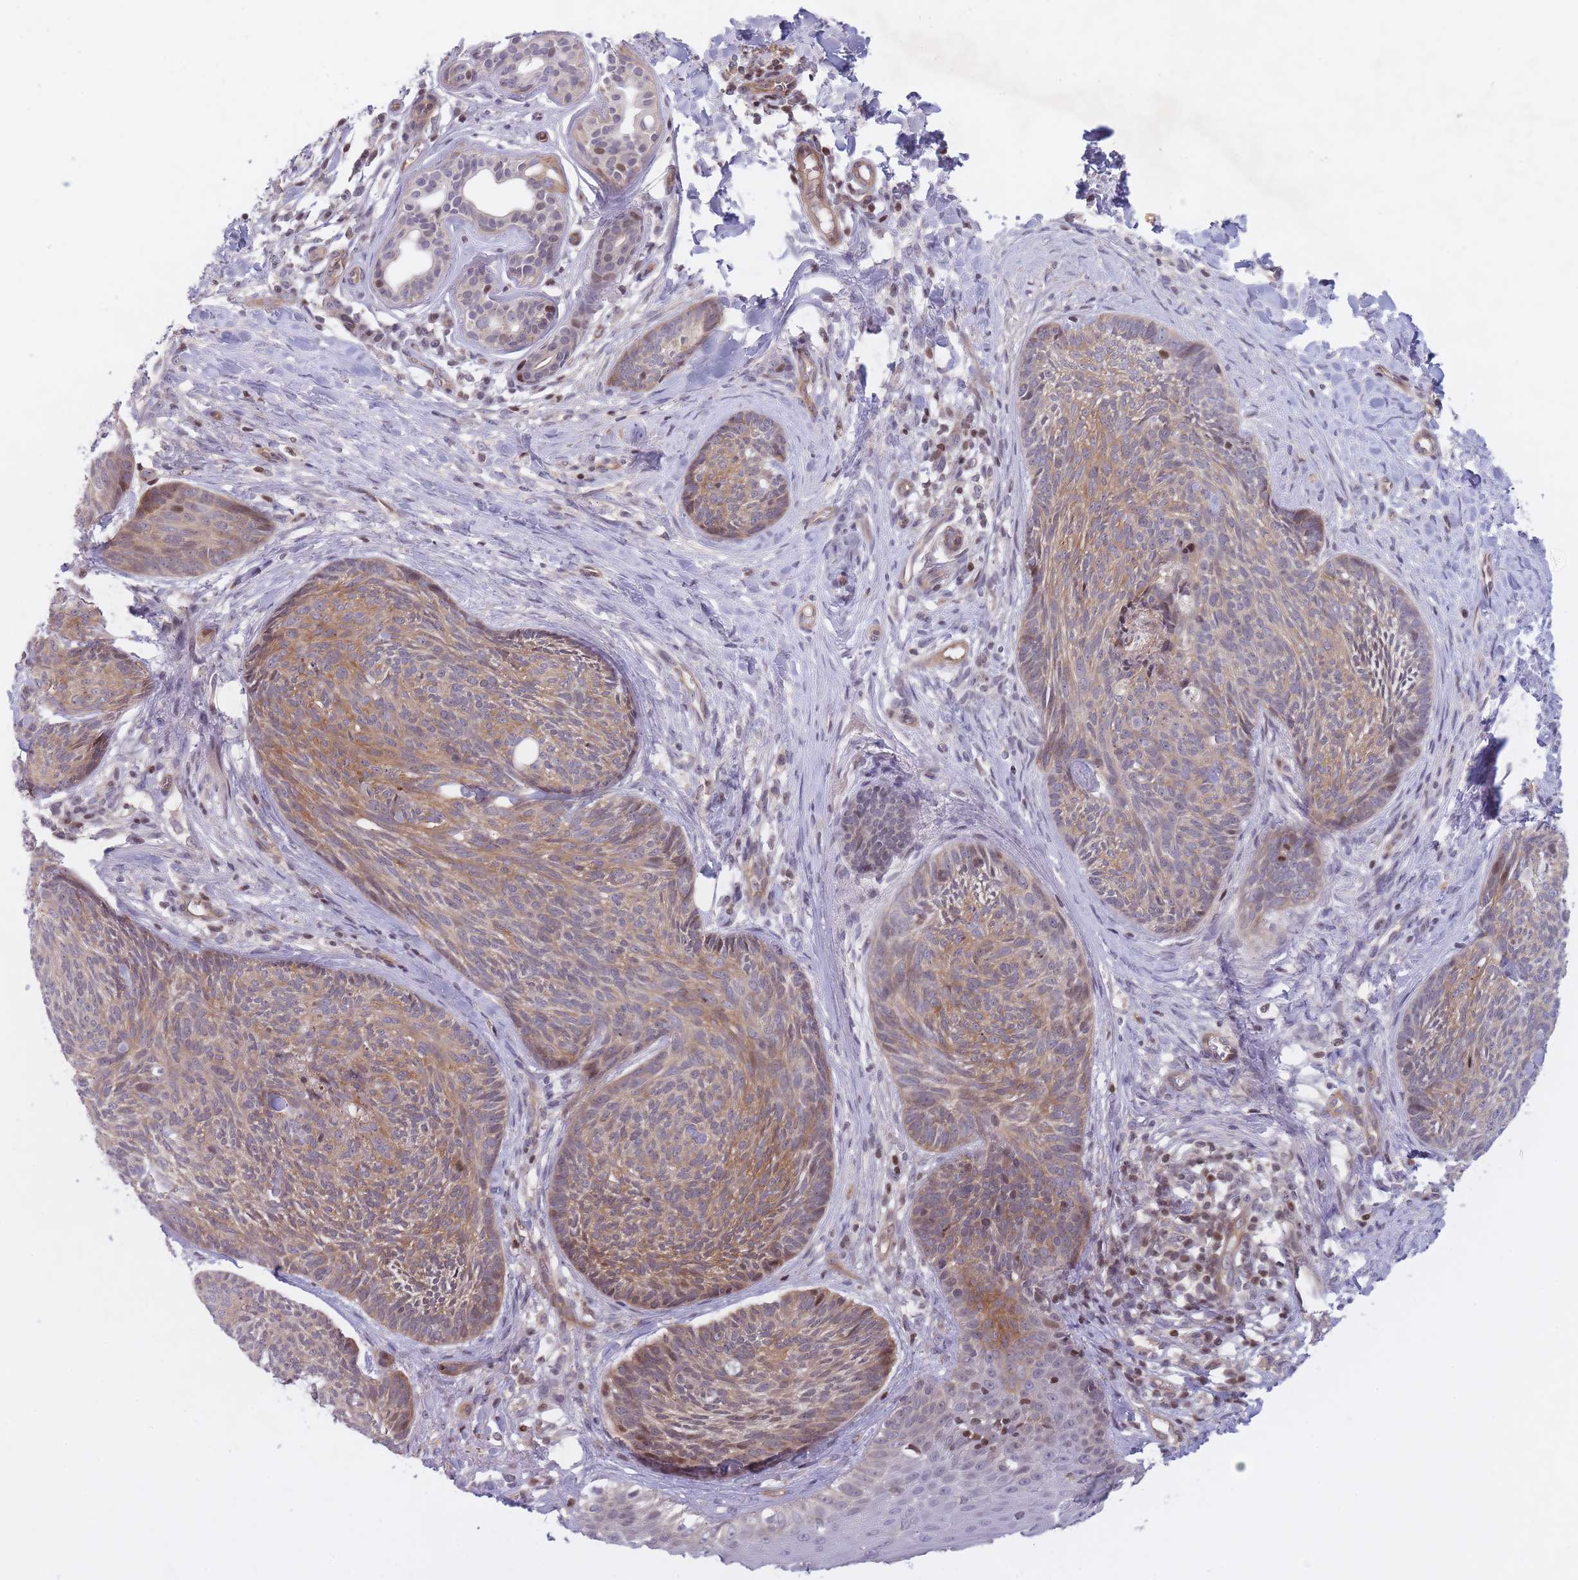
{"staining": {"intensity": "moderate", "quantity": ">75%", "location": "cytoplasmic/membranous"}, "tissue": "skin cancer", "cell_type": "Tumor cells", "image_type": "cancer", "snomed": [{"axis": "morphology", "description": "Basal cell carcinoma"}, {"axis": "topography", "description": "Skin"}], "caption": "Immunohistochemical staining of basal cell carcinoma (skin) displays medium levels of moderate cytoplasmic/membranous protein positivity in about >75% of tumor cells.", "gene": "SLC35F5", "patient": {"sex": "male", "age": 73}}